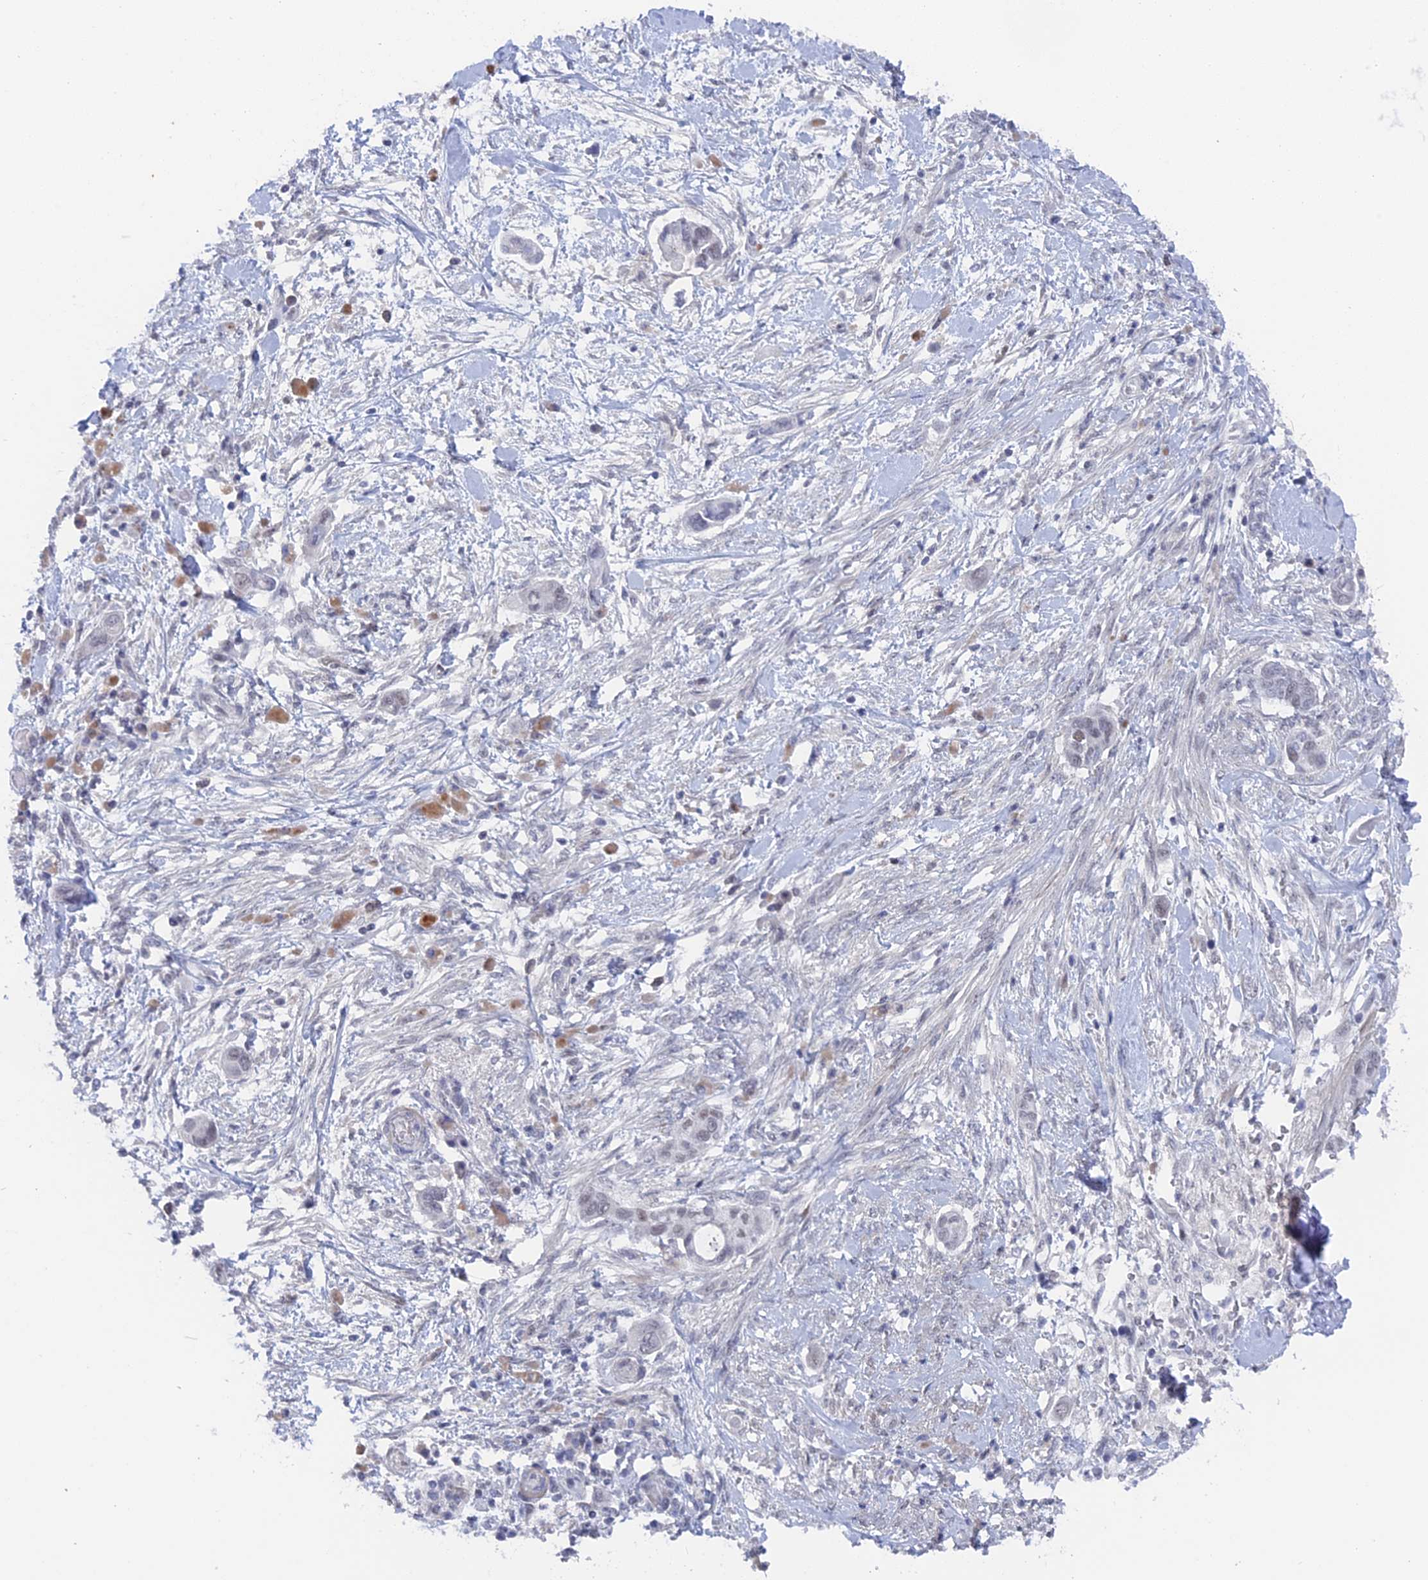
{"staining": {"intensity": "weak", "quantity": "<25%", "location": "nuclear"}, "tissue": "pancreatic cancer", "cell_type": "Tumor cells", "image_type": "cancer", "snomed": [{"axis": "morphology", "description": "Adenocarcinoma, NOS"}, {"axis": "topography", "description": "Pancreas"}], "caption": "Tumor cells show no significant positivity in pancreatic cancer (adenocarcinoma).", "gene": "BRD2", "patient": {"sex": "male", "age": 68}}